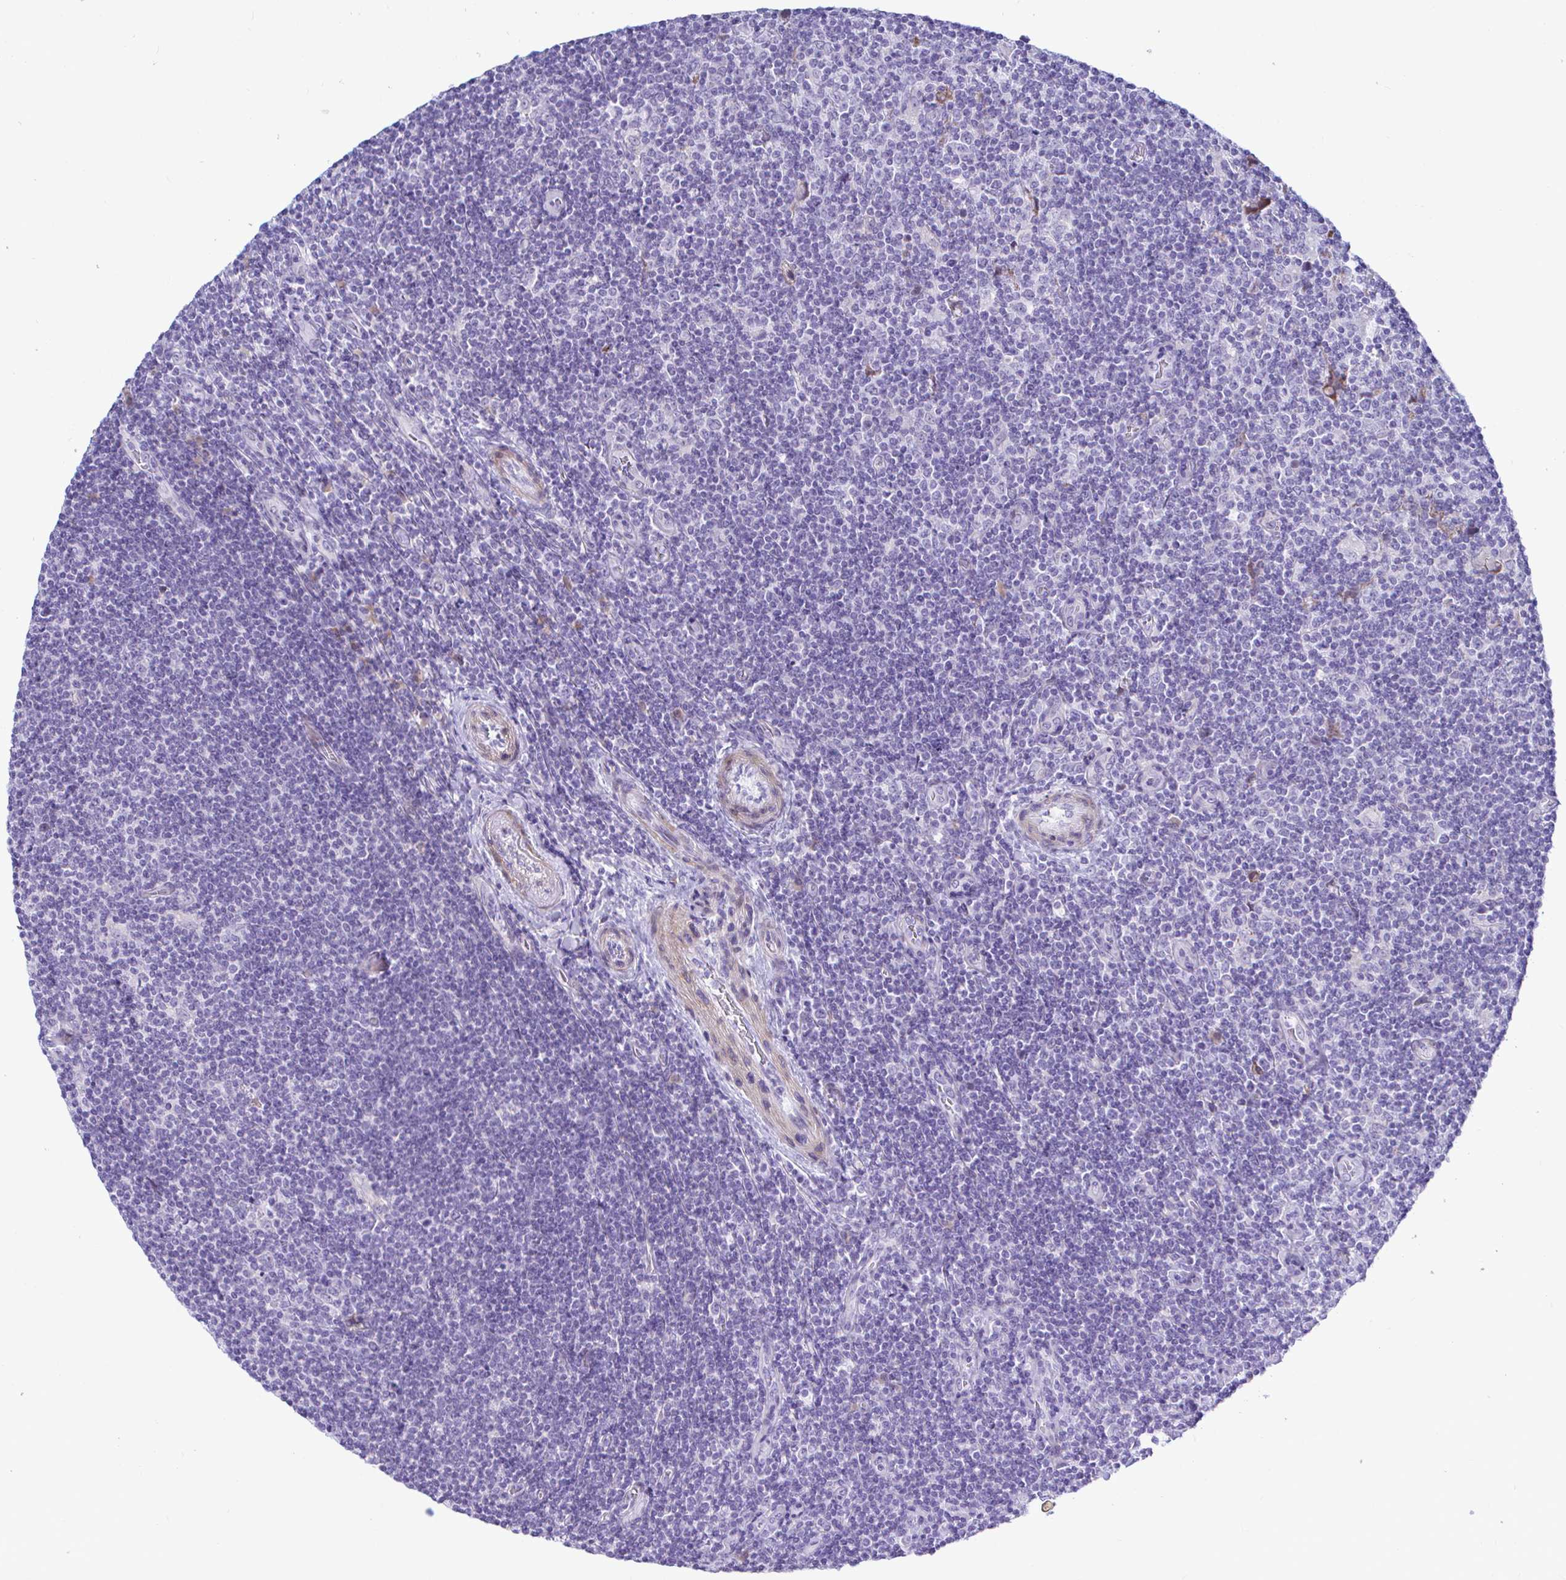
{"staining": {"intensity": "negative", "quantity": "none", "location": "none"}, "tissue": "lymphoma", "cell_type": "Tumor cells", "image_type": "cancer", "snomed": [{"axis": "morphology", "description": "Hodgkin's disease, NOS"}, {"axis": "topography", "description": "Lymph node"}], "caption": "Immunohistochemistry (IHC) image of neoplastic tissue: human Hodgkin's disease stained with DAB demonstrates no significant protein expression in tumor cells.", "gene": "NBPF3", "patient": {"sex": "male", "age": 40}}